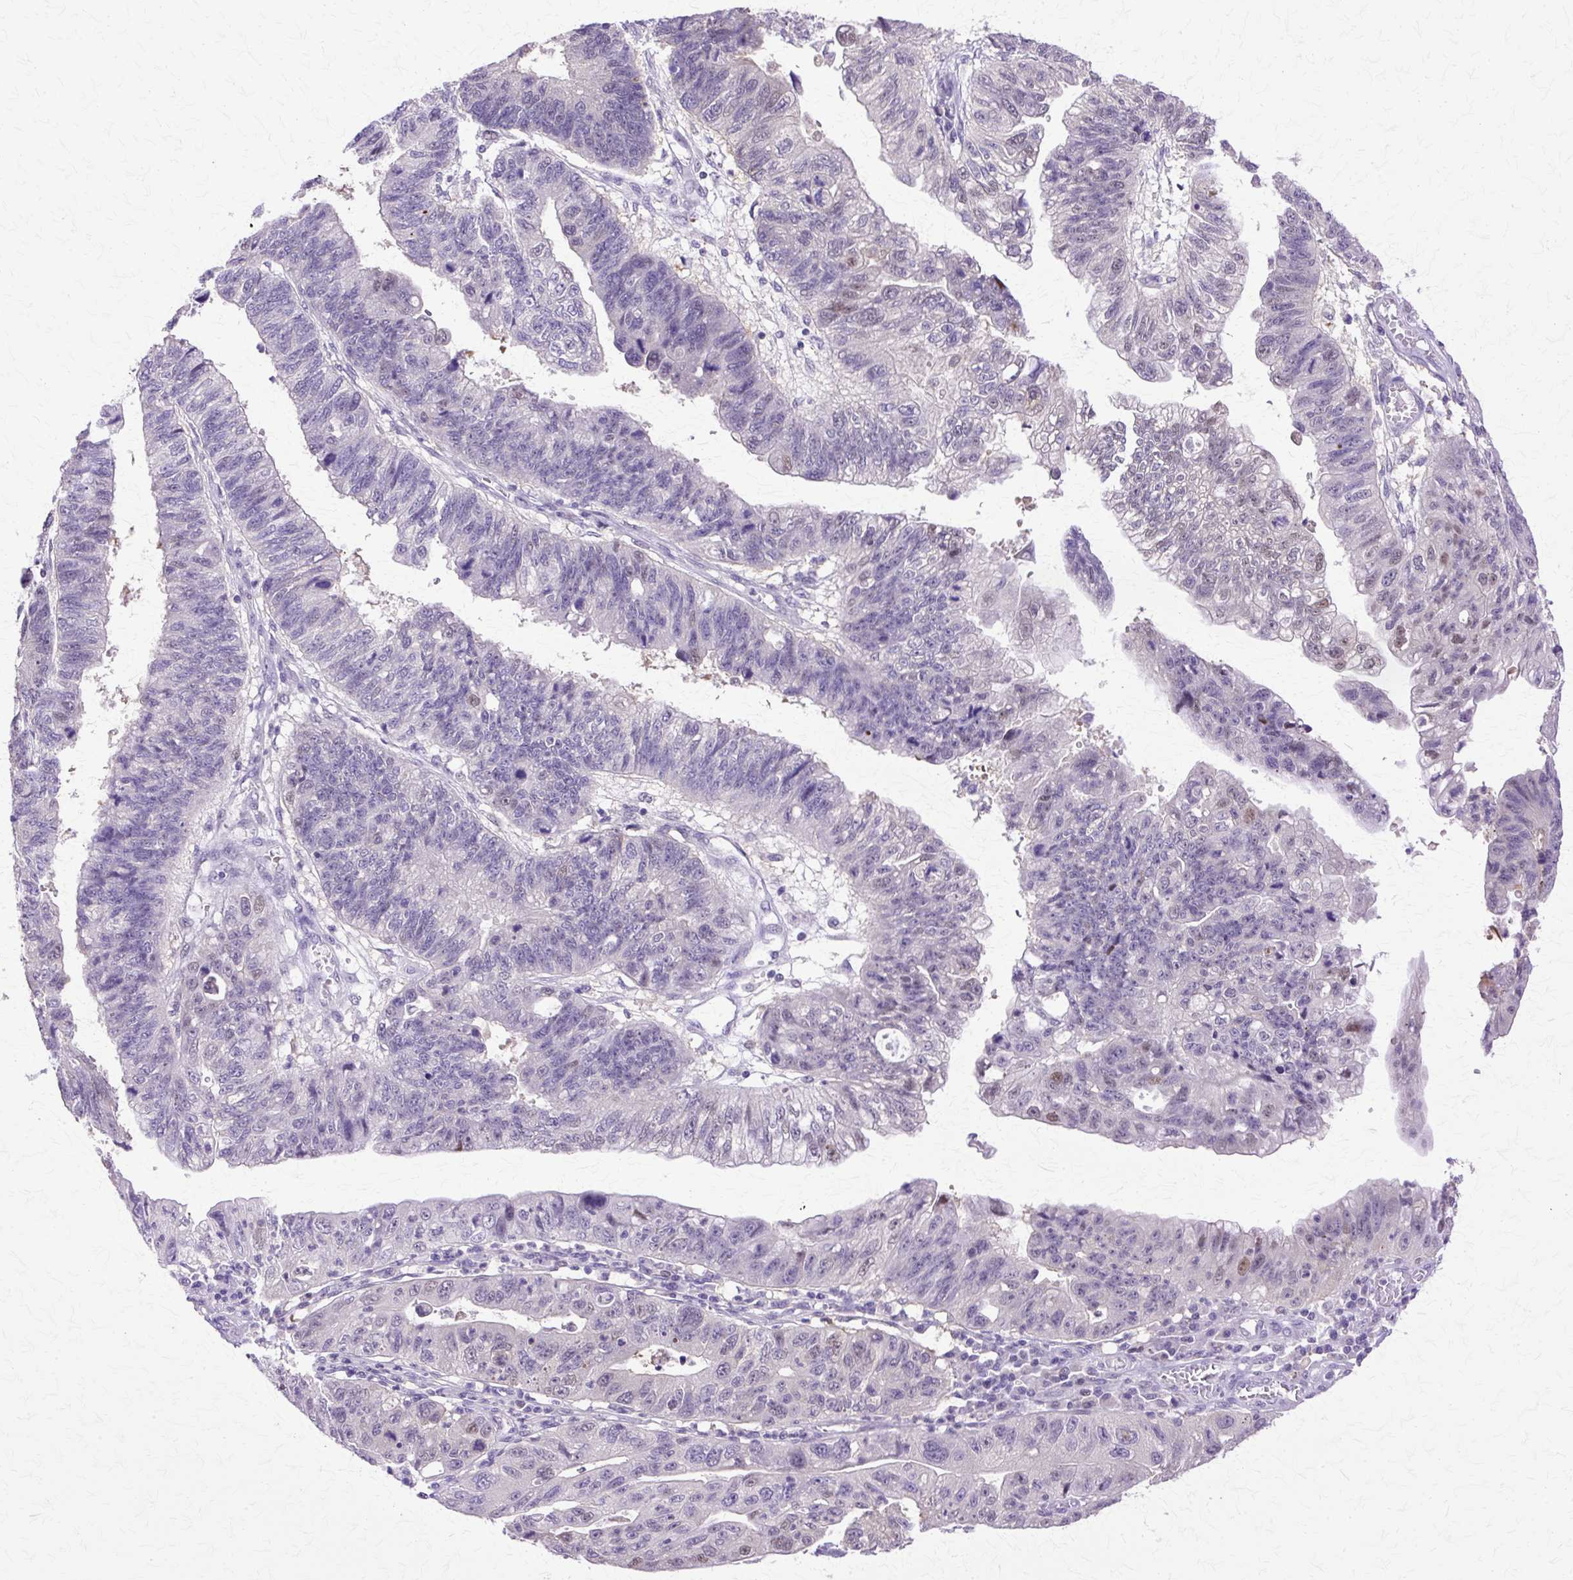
{"staining": {"intensity": "negative", "quantity": "none", "location": "none"}, "tissue": "stomach cancer", "cell_type": "Tumor cells", "image_type": "cancer", "snomed": [{"axis": "morphology", "description": "Adenocarcinoma, NOS"}, {"axis": "topography", "description": "Stomach"}], "caption": "Immunohistochemical staining of human stomach cancer reveals no significant positivity in tumor cells. (DAB immunohistochemistry (IHC) with hematoxylin counter stain).", "gene": "HSPA8", "patient": {"sex": "male", "age": 59}}